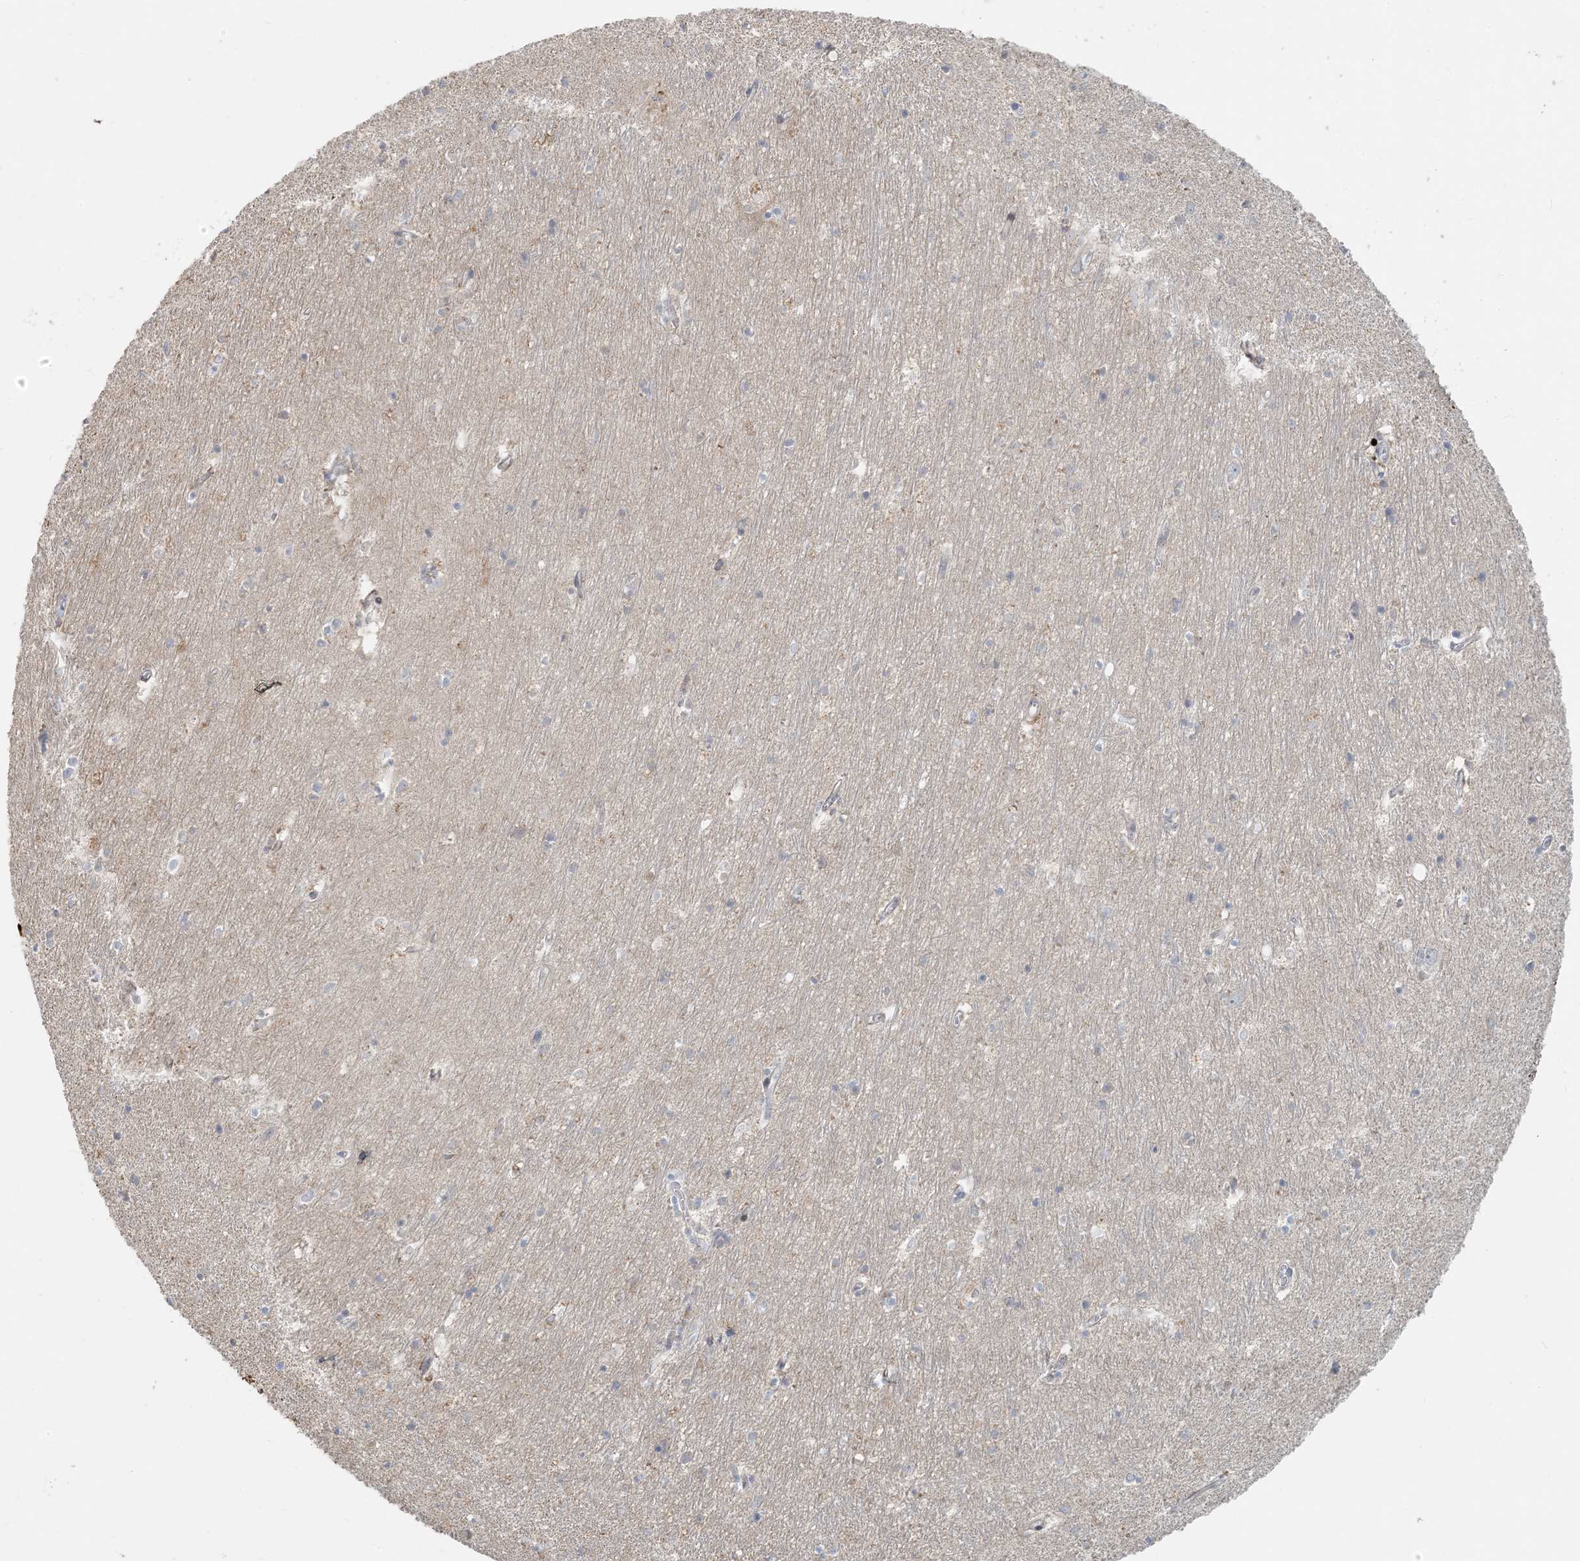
{"staining": {"intensity": "negative", "quantity": "none", "location": "none"}, "tissue": "hippocampus", "cell_type": "Glial cells", "image_type": "normal", "snomed": [{"axis": "morphology", "description": "Normal tissue, NOS"}, {"axis": "topography", "description": "Hippocampus"}], "caption": "Hippocampus stained for a protein using IHC displays no positivity glial cells.", "gene": "BCORL1", "patient": {"sex": "female", "age": 64}}